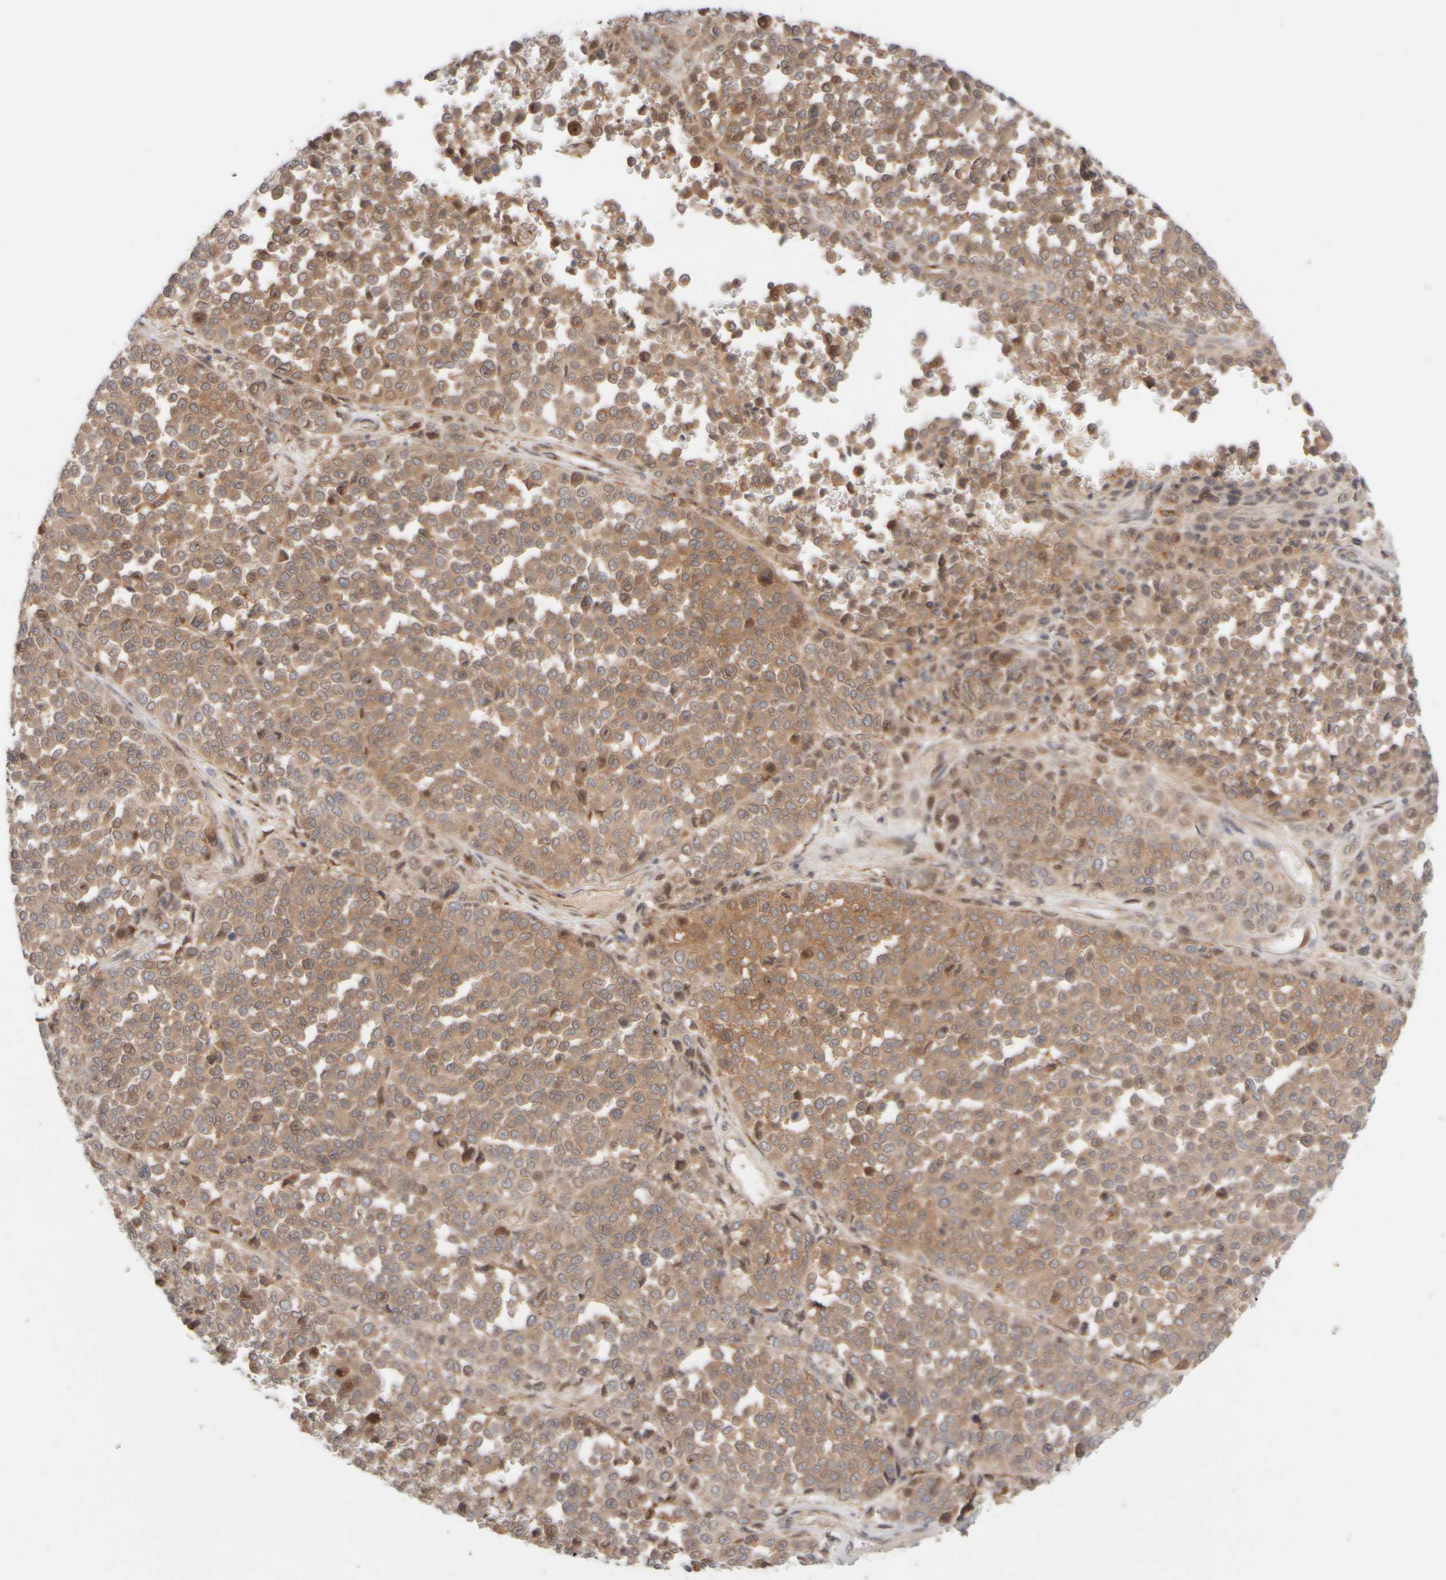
{"staining": {"intensity": "moderate", "quantity": ">75%", "location": "cytoplasmic/membranous"}, "tissue": "melanoma", "cell_type": "Tumor cells", "image_type": "cancer", "snomed": [{"axis": "morphology", "description": "Malignant melanoma, Metastatic site"}, {"axis": "topography", "description": "Pancreas"}], "caption": "Protein staining of melanoma tissue displays moderate cytoplasmic/membranous expression in about >75% of tumor cells.", "gene": "GCN1", "patient": {"sex": "female", "age": 30}}